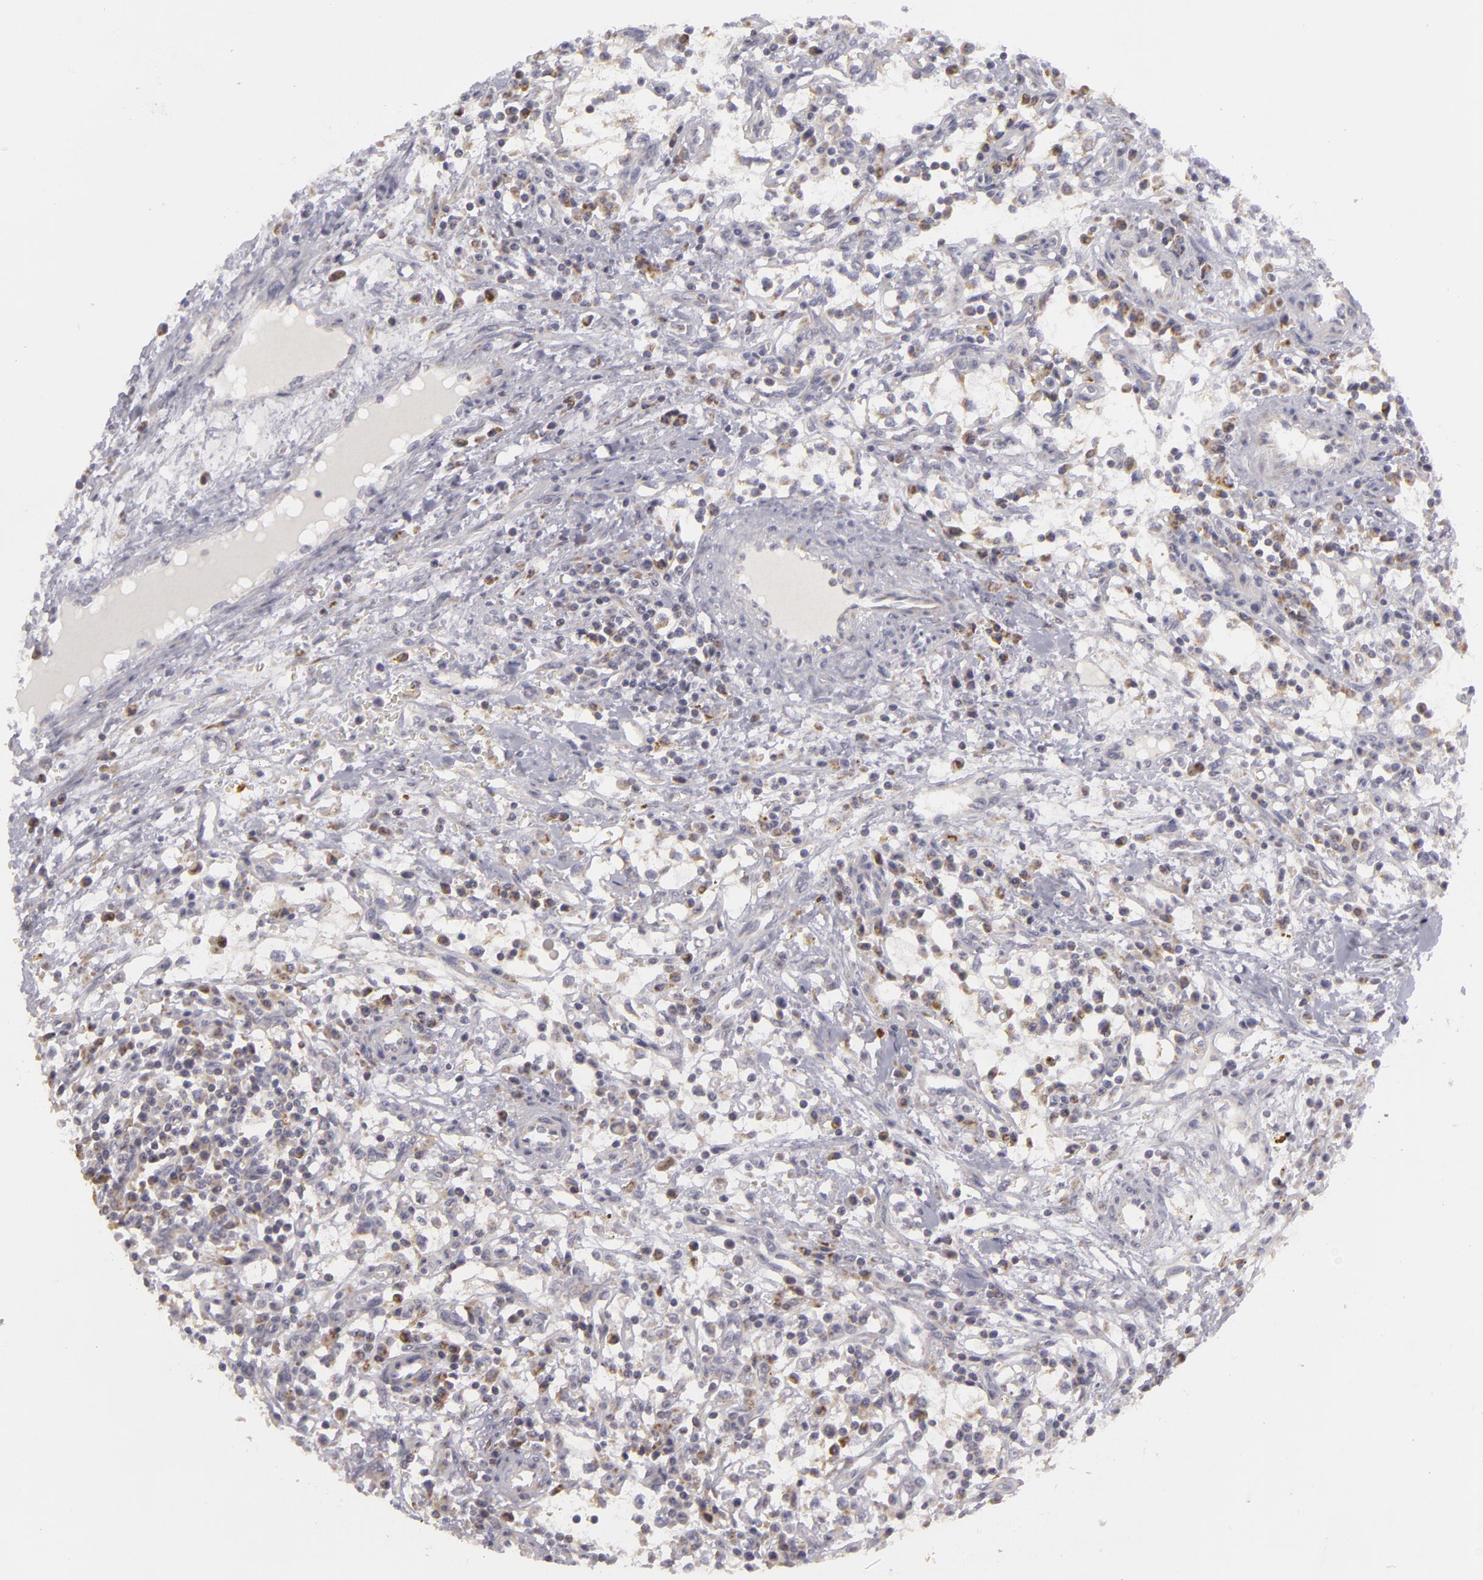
{"staining": {"intensity": "weak", "quantity": "<25%", "location": "cytoplasmic/membranous"}, "tissue": "renal cancer", "cell_type": "Tumor cells", "image_type": "cancer", "snomed": [{"axis": "morphology", "description": "Adenocarcinoma, NOS"}, {"axis": "topography", "description": "Kidney"}], "caption": "This is an immunohistochemistry (IHC) image of renal cancer (adenocarcinoma). There is no expression in tumor cells.", "gene": "ATP2B3", "patient": {"sex": "male", "age": 82}}